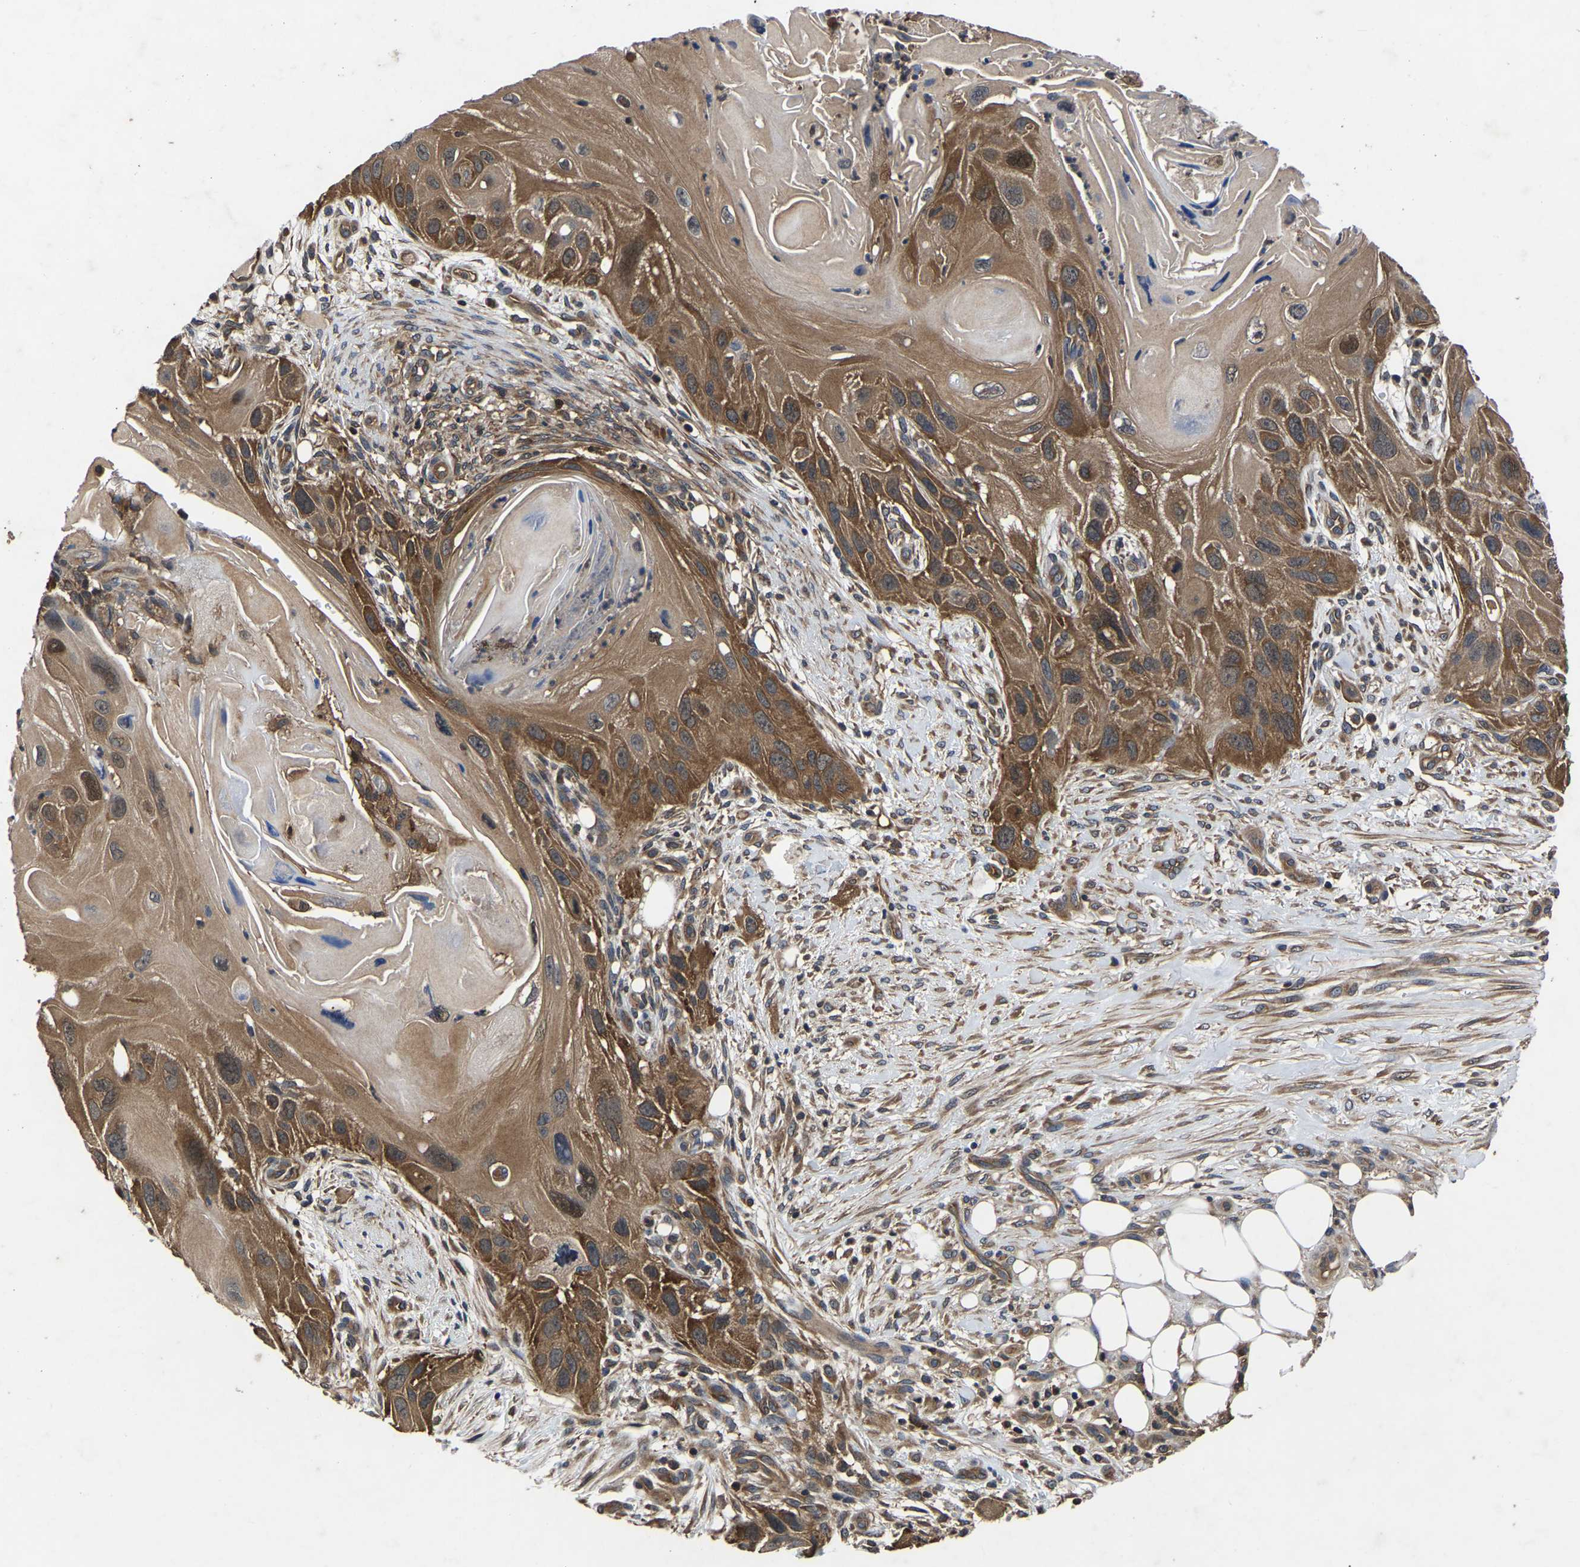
{"staining": {"intensity": "moderate", "quantity": ">75%", "location": "cytoplasmic/membranous"}, "tissue": "skin cancer", "cell_type": "Tumor cells", "image_type": "cancer", "snomed": [{"axis": "morphology", "description": "Squamous cell carcinoma, NOS"}, {"axis": "topography", "description": "Skin"}], "caption": "Skin squamous cell carcinoma was stained to show a protein in brown. There is medium levels of moderate cytoplasmic/membranous staining in approximately >75% of tumor cells.", "gene": "FGD5", "patient": {"sex": "female", "age": 77}}